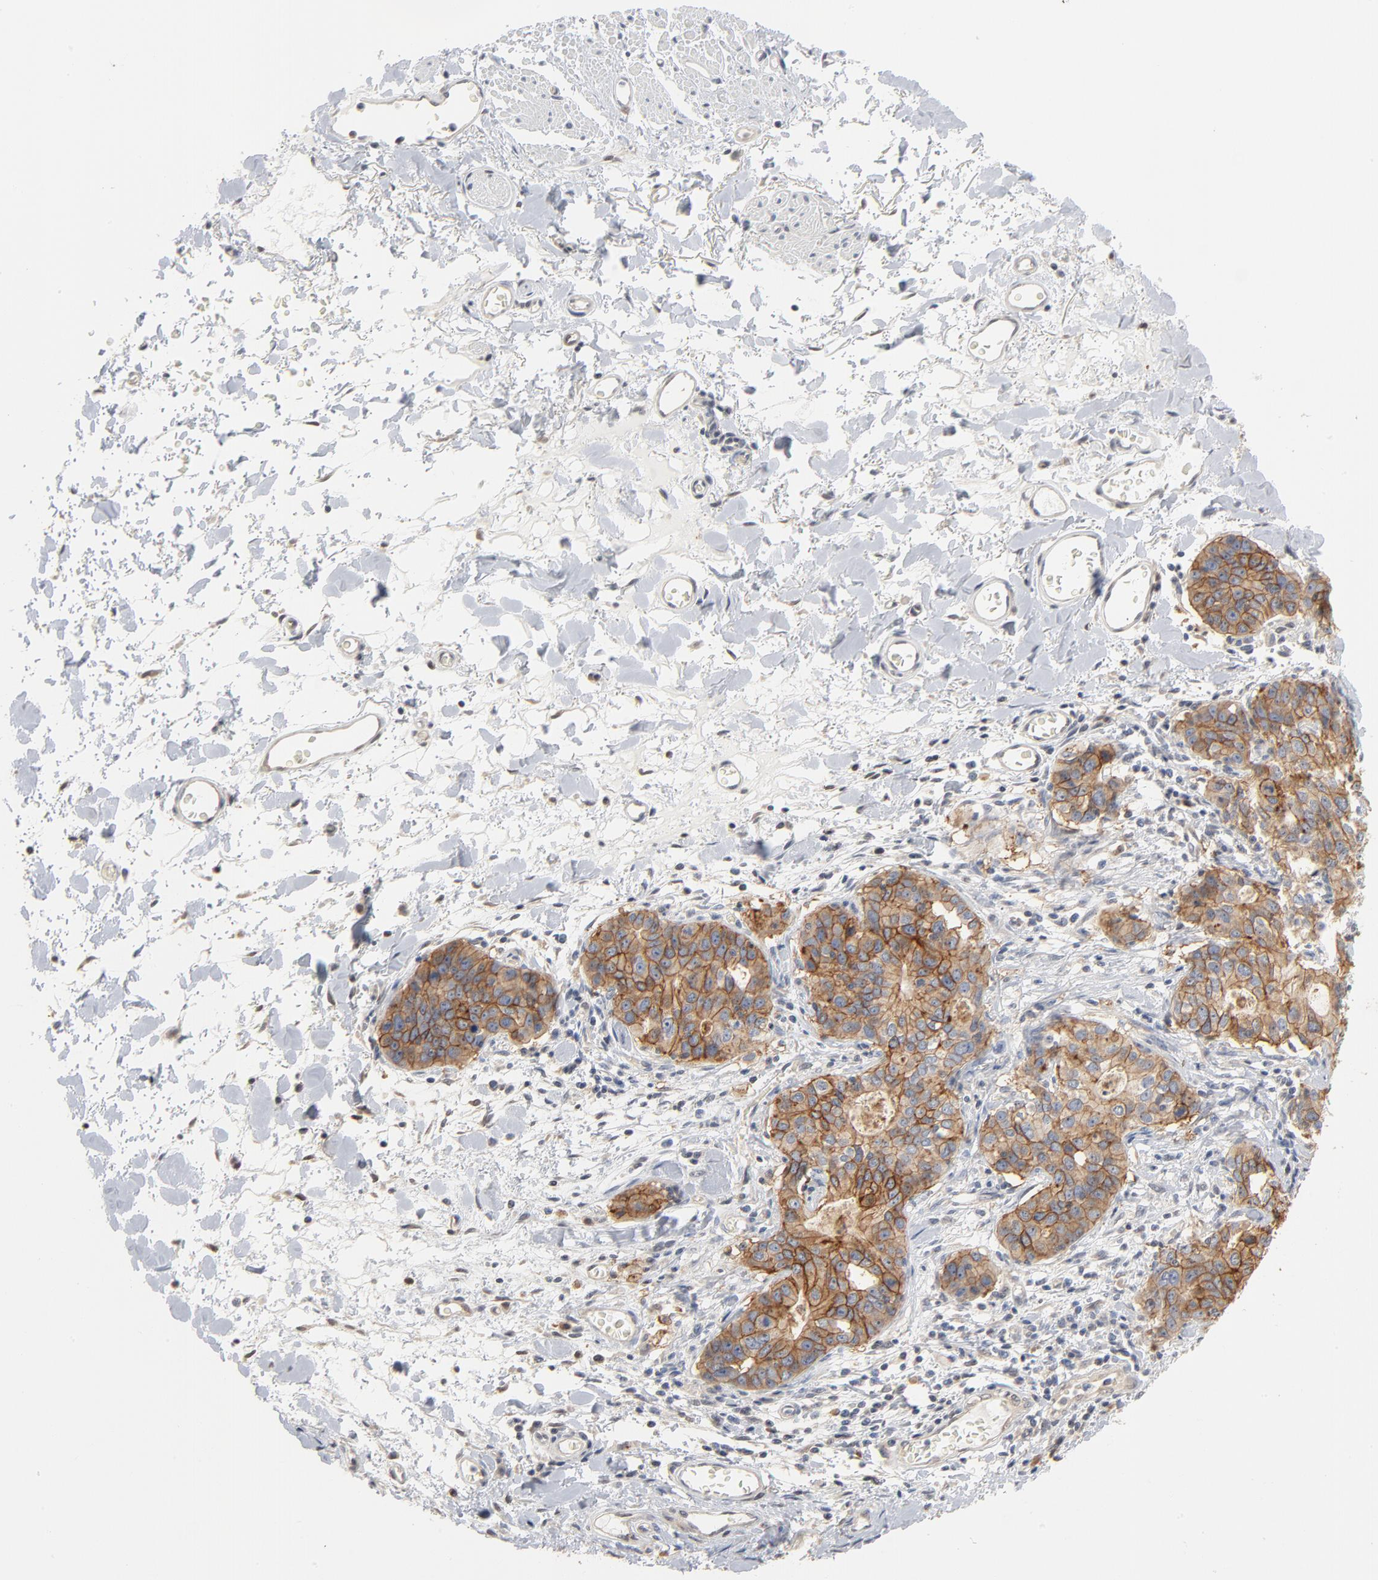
{"staining": {"intensity": "strong", "quantity": ">75%", "location": "cytoplasmic/membranous"}, "tissue": "stomach cancer", "cell_type": "Tumor cells", "image_type": "cancer", "snomed": [{"axis": "morphology", "description": "Adenocarcinoma, NOS"}, {"axis": "topography", "description": "Esophagus"}, {"axis": "topography", "description": "Stomach"}], "caption": "Strong cytoplasmic/membranous protein staining is appreciated in about >75% of tumor cells in adenocarcinoma (stomach).", "gene": "EPCAM", "patient": {"sex": "male", "age": 74}}